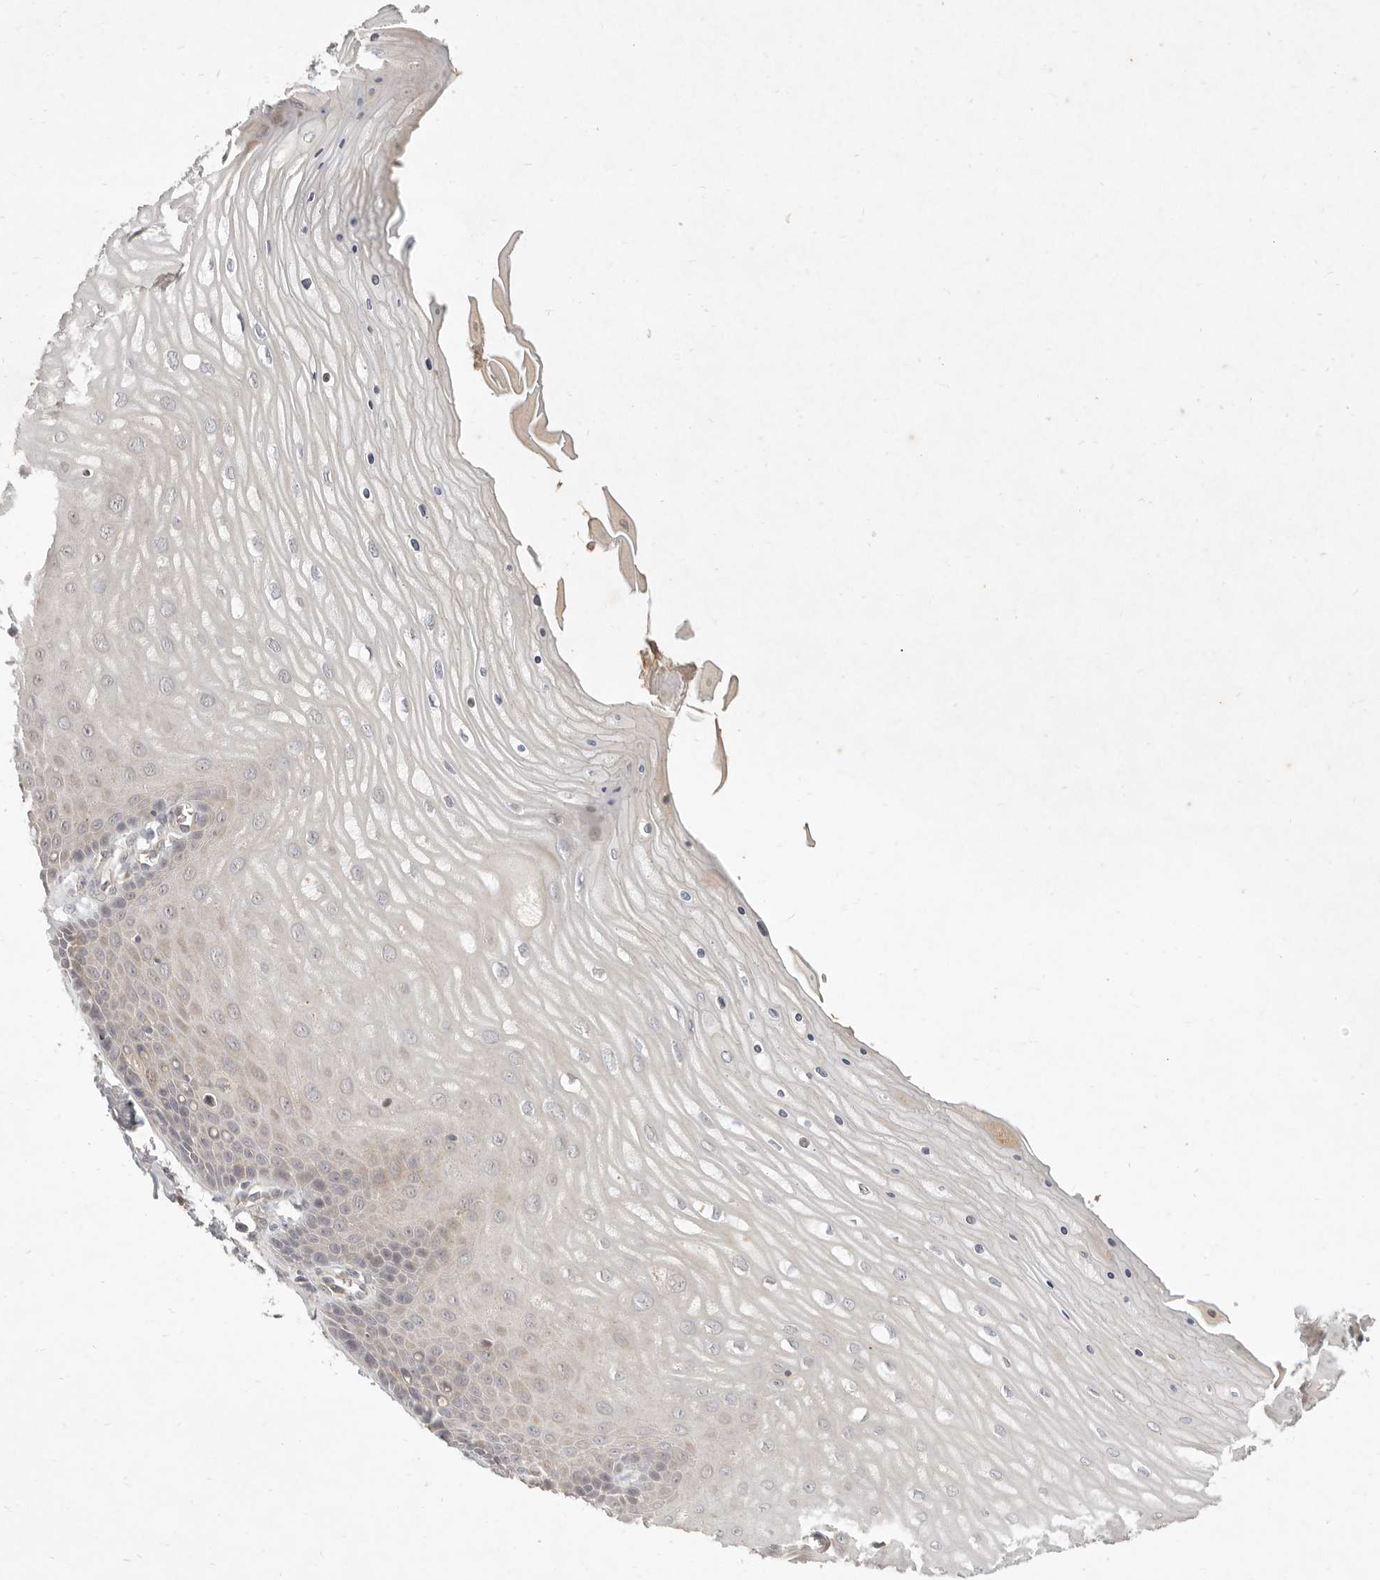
{"staining": {"intensity": "weak", "quantity": "<25%", "location": "cytoplasmic/membranous"}, "tissue": "cervix", "cell_type": "Glandular cells", "image_type": "normal", "snomed": [{"axis": "morphology", "description": "Normal tissue, NOS"}, {"axis": "topography", "description": "Cervix"}], "caption": "Immunohistochemistry of unremarkable human cervix exhibits no expression in glandular cells.", "gene": "UBXN11", "patient": {"sex": "female", "age": 55}}